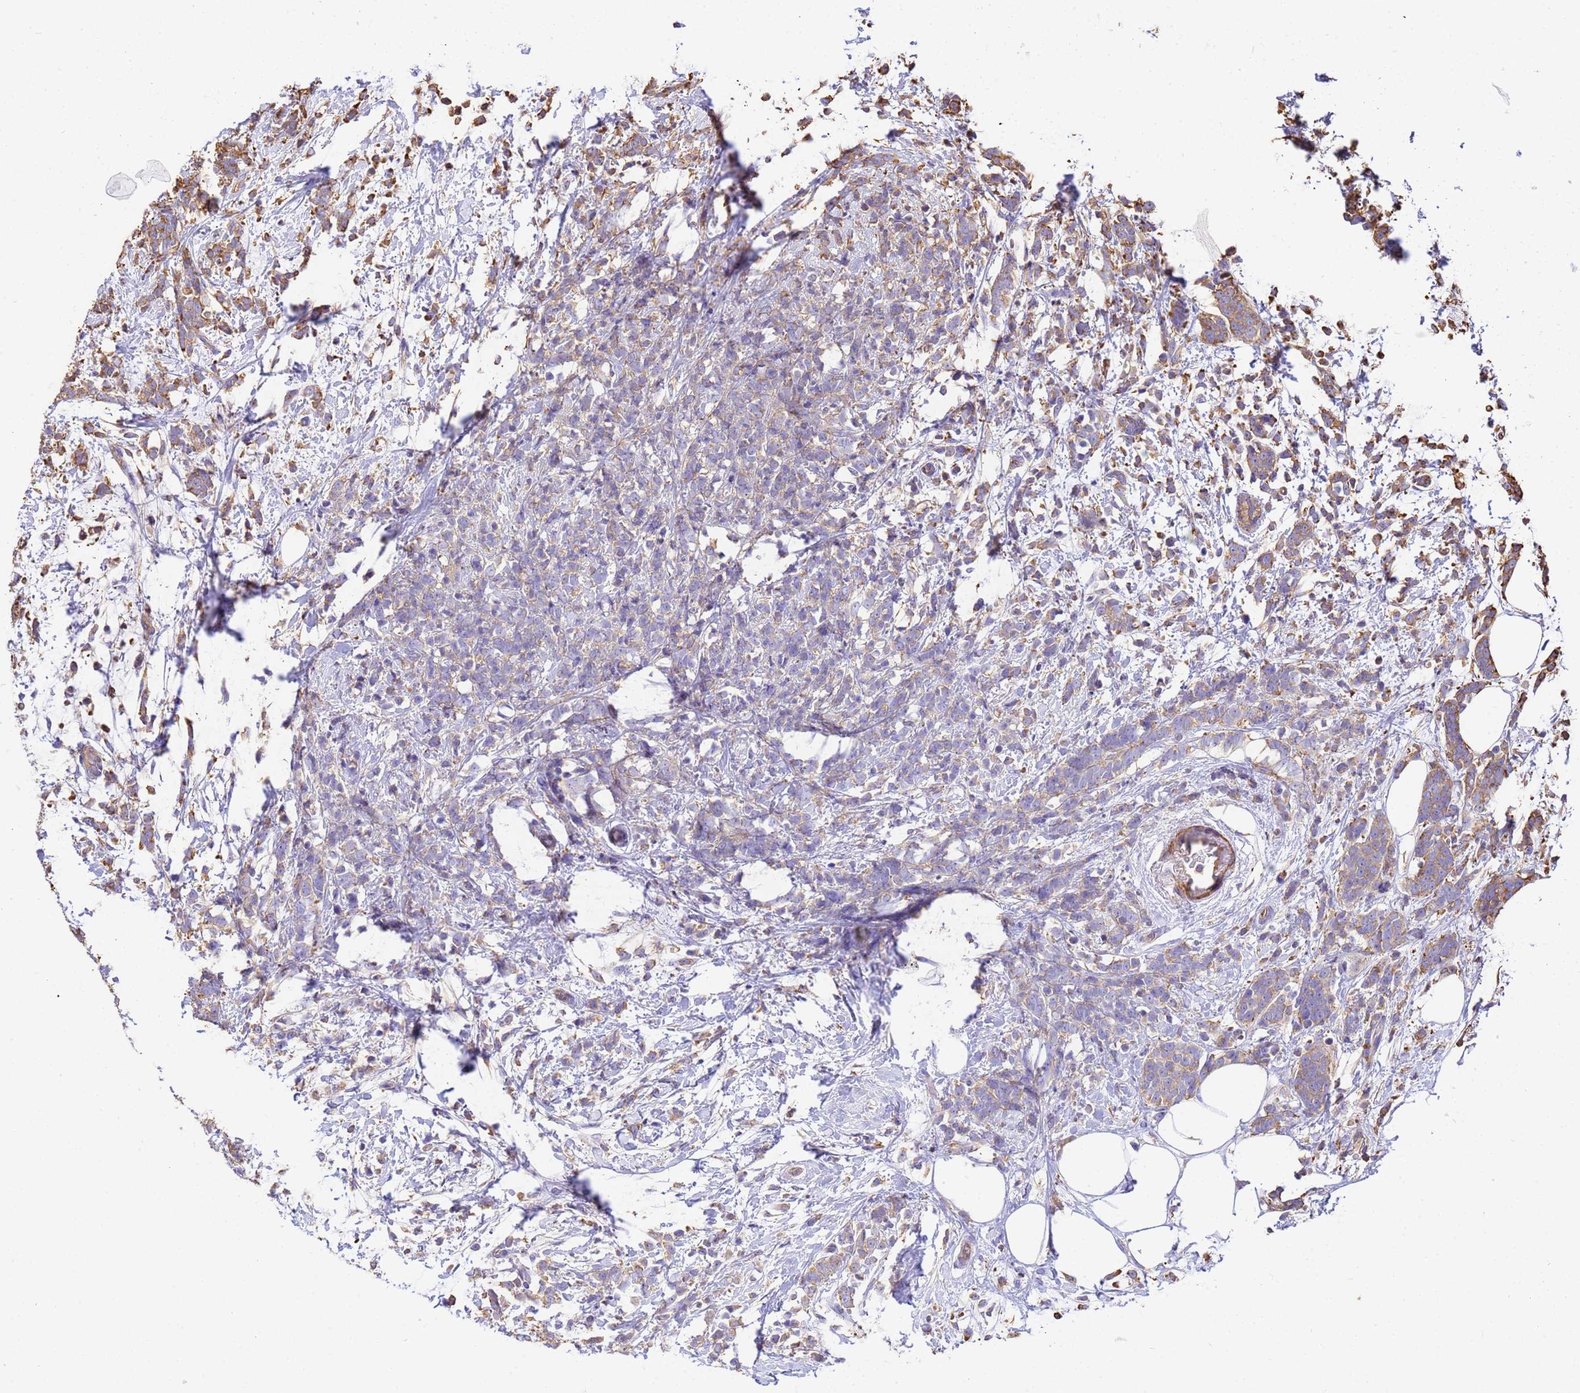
{"staining": {"intensity": "moderate", "quantity": "25%-75%", "location": "cytoplasmic/membranous"}, "tissue": "breast cancer", "cell_type": "Tumor cells", "image_type": "cancer", "snomed": [{"axis": "morphology", "description": "Lobular carcinoma"}, {"axis": "topography", "description": "Breast"}], "caption": "Immunohistochemistry staining of breast cancer (lobular carcinoma), which reveals medium levels of moderate cytoplasmic/membranous staining in about 25%-75% of tumor cells indicating moderate cytoplasmic/membranous protein staining. The staining was performed using DAB (3,3'-diaminobenzidine) (brown) for protein detection and nuclei were counterstained in hematoxylin (blue).", "gene": "WDR64", "patient": {"sex": "female", "age": 58}}